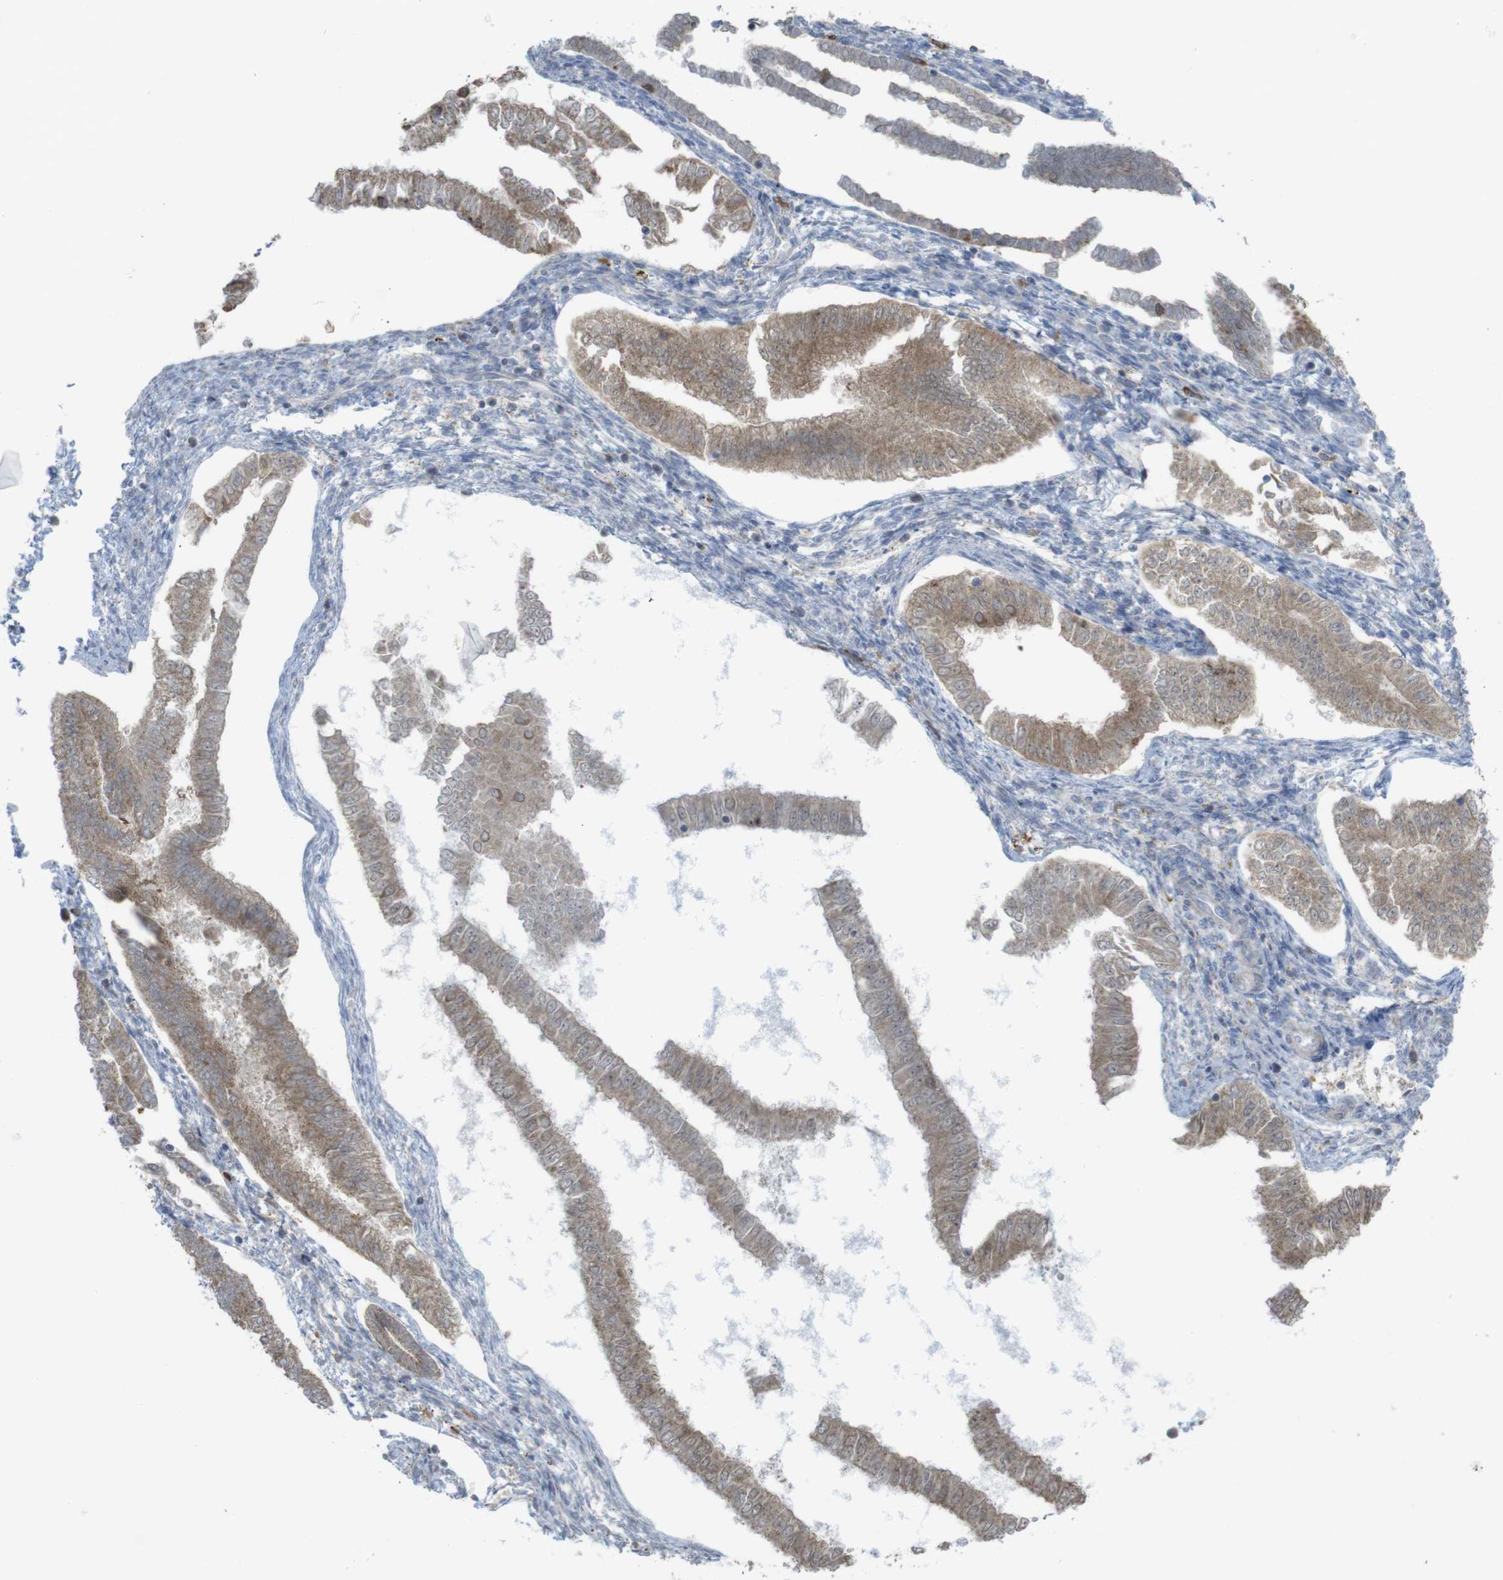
{"staining": {"intensity": "moderate", "quantity": ">75%", "location": "cytoplasmic/membranous"}, "tissue": "endometrial cancer", "cell_type": "Tumor cells", "image_type": "cancer", "snomed": [{"axis": "morphology", "description": "Adenocarcinoma, NOS"}, {"axis": "topography", "description": "Endometrium"}], "caption": "A histopathology image of adenocarcinoma (endometrial) stained for a protein shows moderate cytoplasmic/membranous brown staining in tumor cells.", "gene": "PRKCD", "patient": {"sex": "female", "age": 53}}